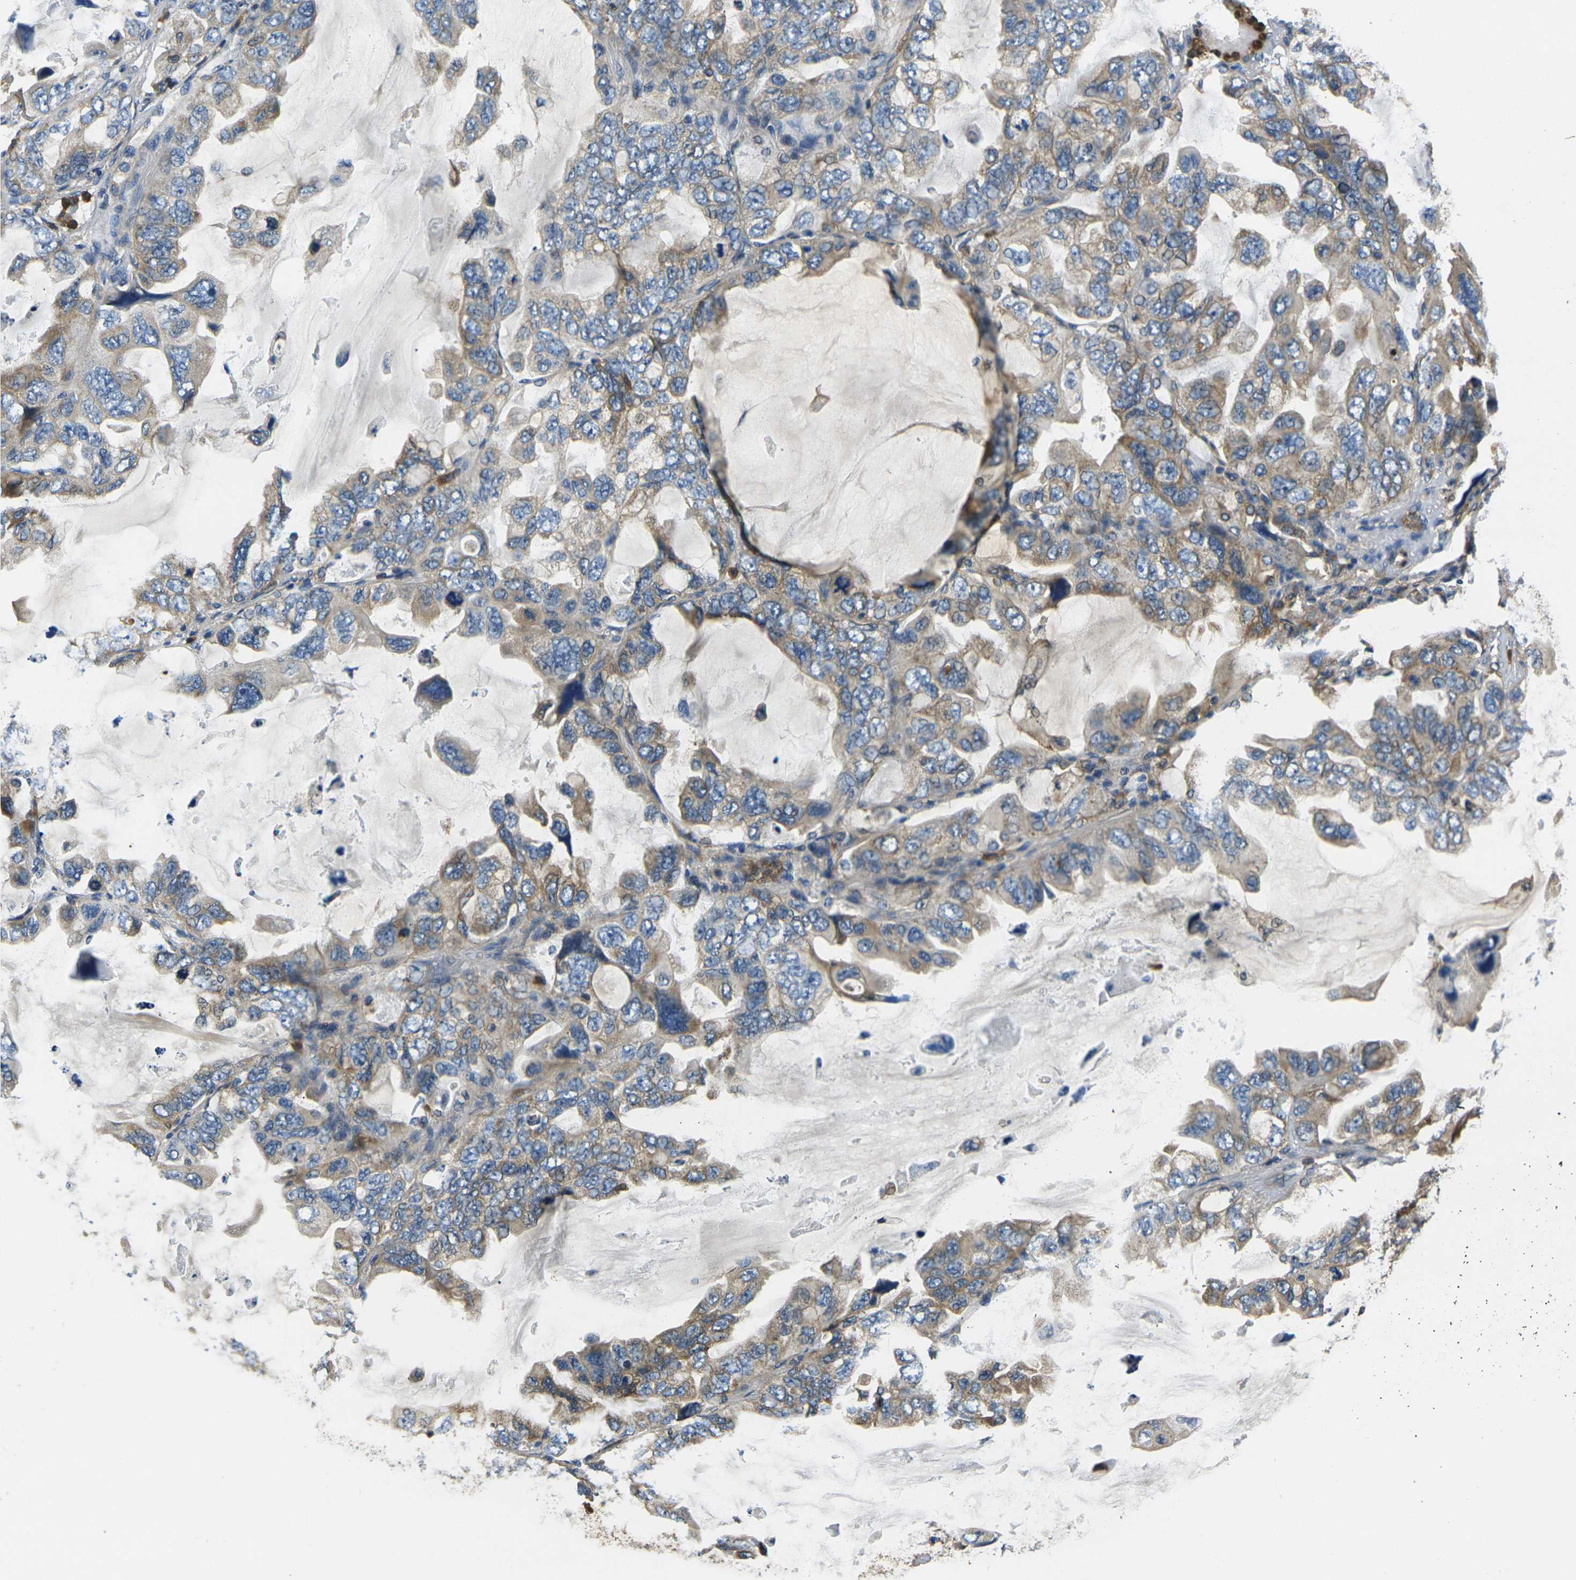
{"staining": {"intensity": "moderate", "quantity": ">75%", "location": "cytoplasmic/membranous"}, "tissue": "lung cancer", "cell_type": "Tumor cells", "image_type": "cancer", "snomed": [{"axis": "morphology", "description": "Squamous cell carcinoma, NOS"}, {"axis": "topography", "description": "Lung"}], "caption": "Immunohistochemical staining of human lung cancer demonstrates medium levels of moderate cytoplasmic/membranous positivity in about >75% of tumor cells.", "gene": "RAB1B", "patient": {"sex": "female", "age": 73}}